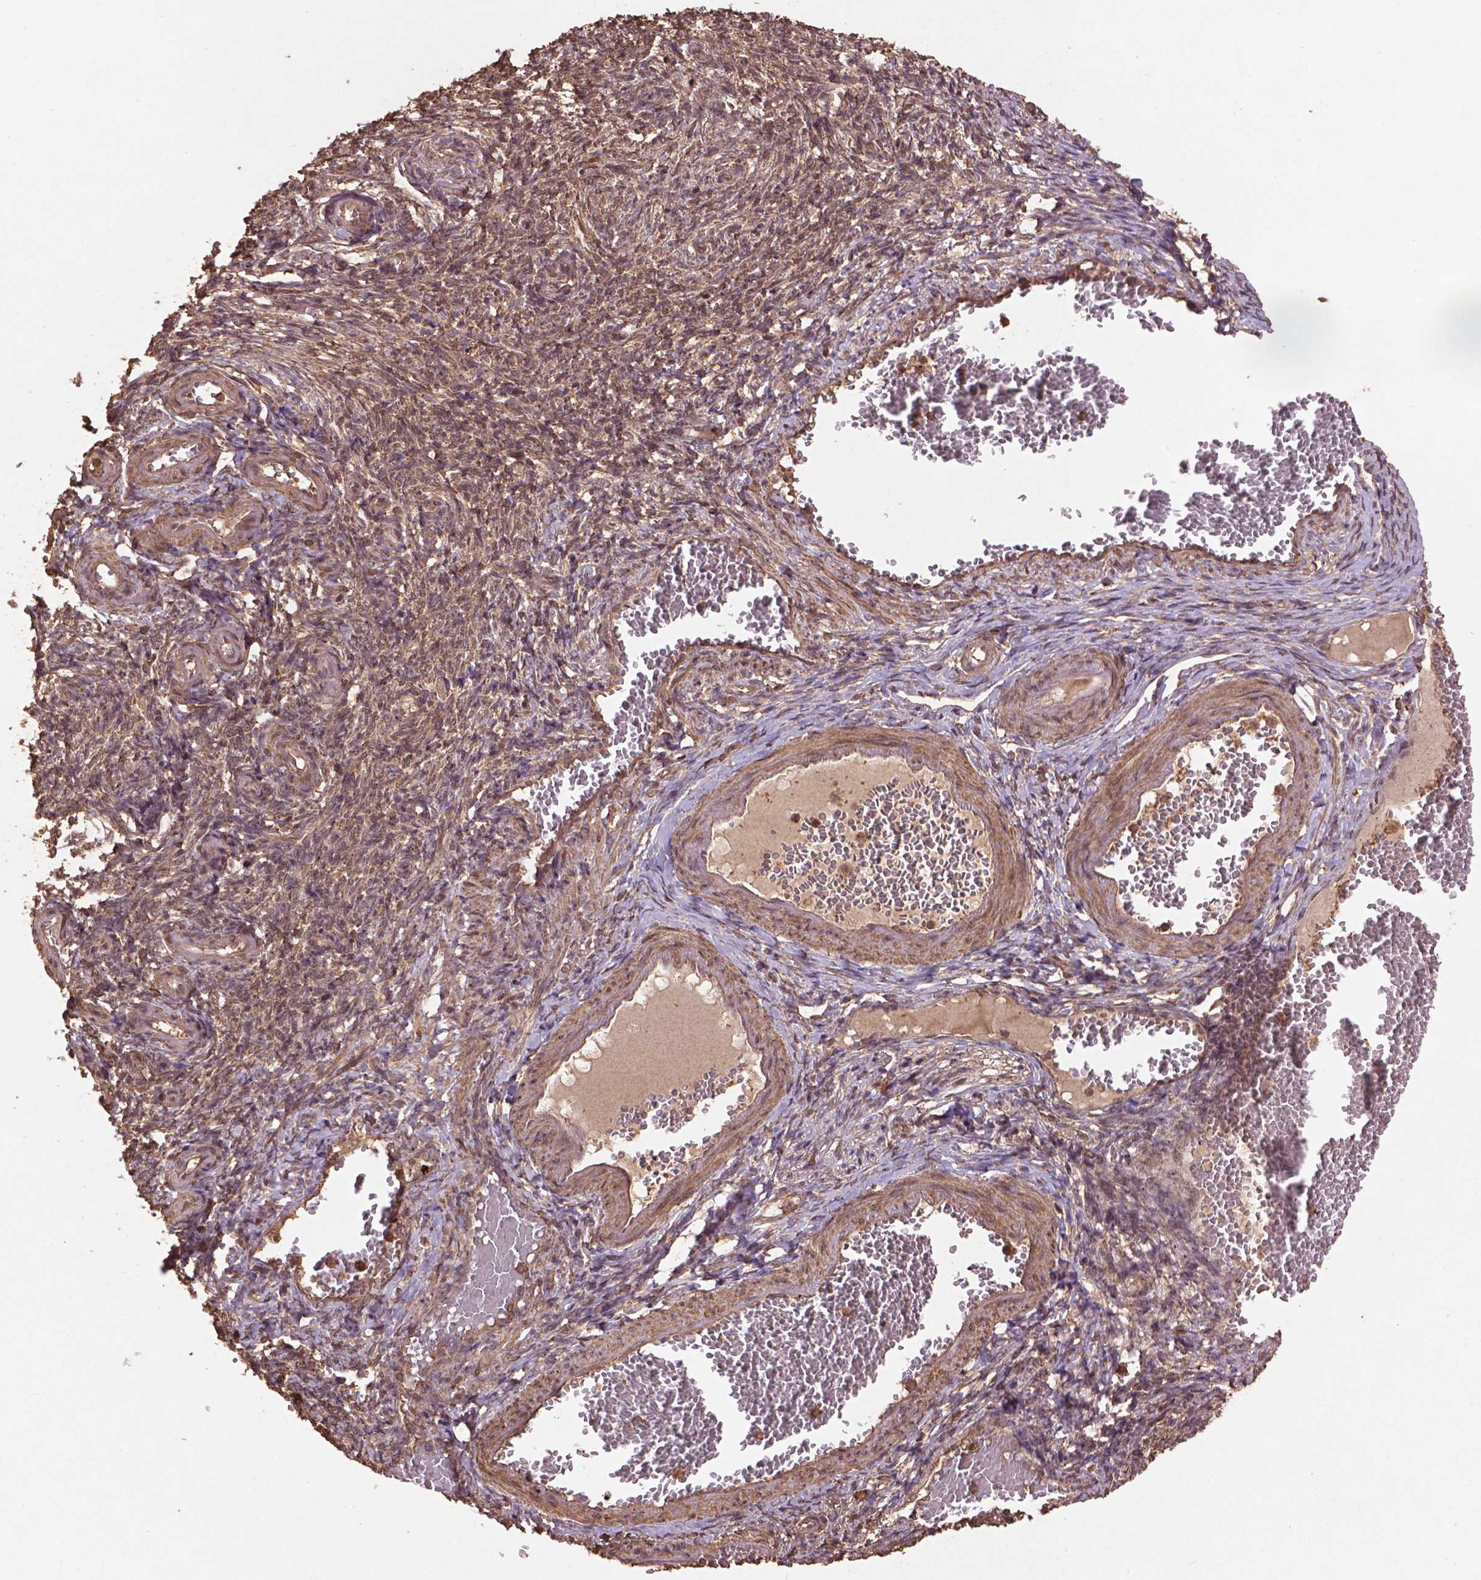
{"staining": {"intensity": "moderate", "quantity": ">75%", "location": "cytoplasmic/membranous,nuclear"}, "tissue": "ovary", "cell_type": "Follicle cells", "image_type": "normal", "snomed": [{"axis": "morphology", "description": "Normal tissue, NOS"}, {"axis": "topography", "description": "Ovary"}], "caption": "Immunohistochemistry staining of normal ovary, which shows medium levels of moderate cytoplasmic/membranous,nuclear positivity in about >75% of follicle cells indicating moderate cytoplasmic/membranous,nuclear protein expression. The staining was performed using DAB (brown) for protein detection and nuclei were counterstained in hematoxylin (blue).", "gene": "BABAM1", "patient": {"sex": "female", "age": 39}}